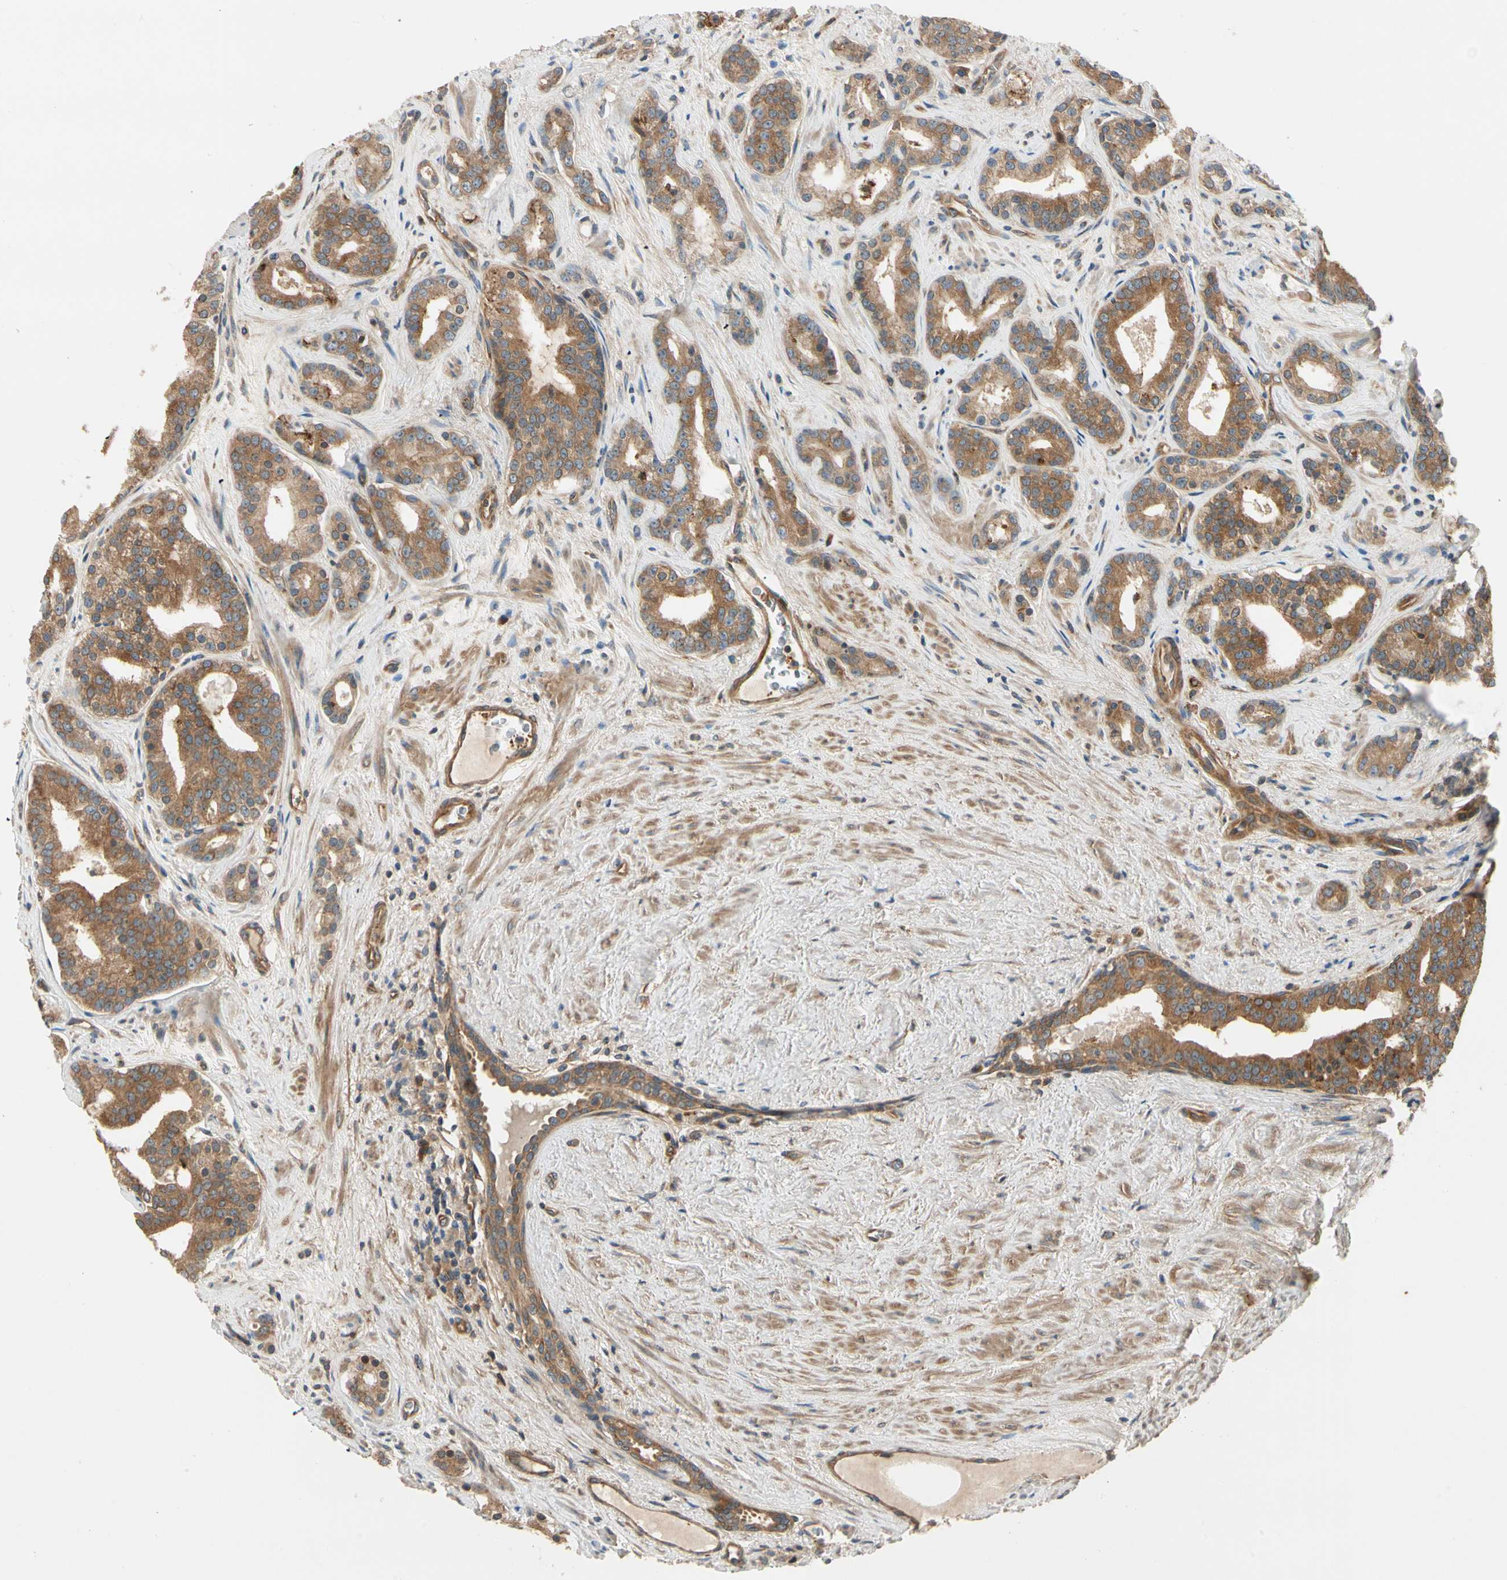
{"staining": {"intensity": "moderate", "quantity": ">75%", "location": "cytoplasmic/membranous"}, "tissue": "prostate cancer", "cell_type": "Tumor cells", "image_type": "cancer", "snomed": [{"axis": "morphology", "description": "Adenocarcinoma, Low grade"}, {"axis": "topography", "description": "Prostate"}], "caption": "A medium amount of moderate cytoplasmic/membranous positivity is identified in about >75% of tumor cells in prostate cancer (adenocarcinoma (low-grade)) tissue. Using DAB (3,3'-diaminobenzidine) (brown) and hematoxylin (blue) stains, captured at high magnification using brightfield microscopy.", "gene": "ROCK2", "patient": {"sex": "male", "age": 63}}